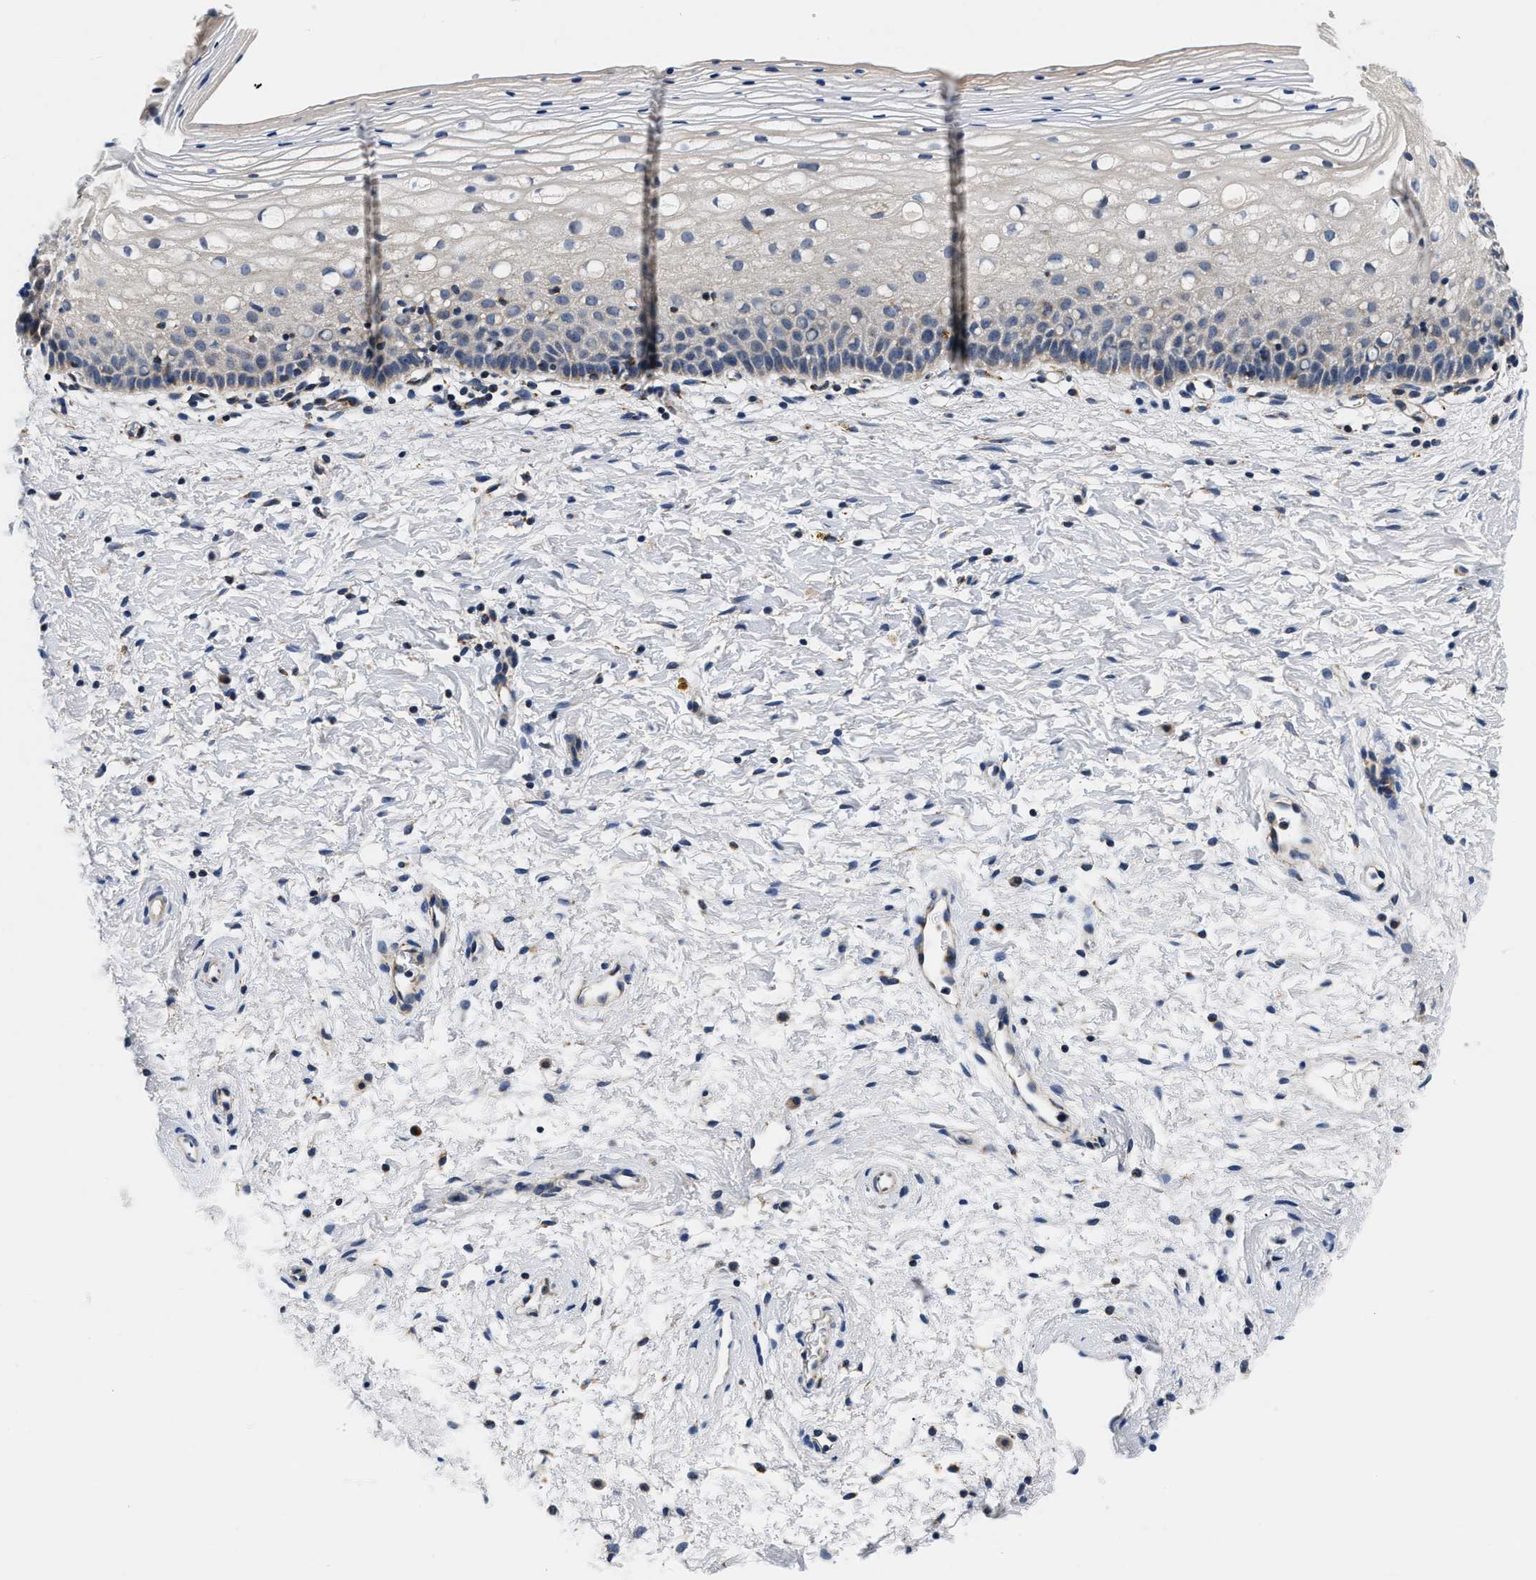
{"staining": {"intensity": "weak", "quantity": ">75%", "location": "cytoplasmic/membranous"}, "tissue": "cervix", "cell_type": "Glandular cells", "image_type": "normal", "snomed": [{"axis": "morphology", "description": "Normal tissue, NOS"}, {"axis": "topography", "description": "Cervix"}], "caption": "Weak cytoplasmic/membranous staining is present in about >75% of glandular cells in benign cervix.", "gene": "PDP1", "patient": {"sex": "female", "age": 72}}